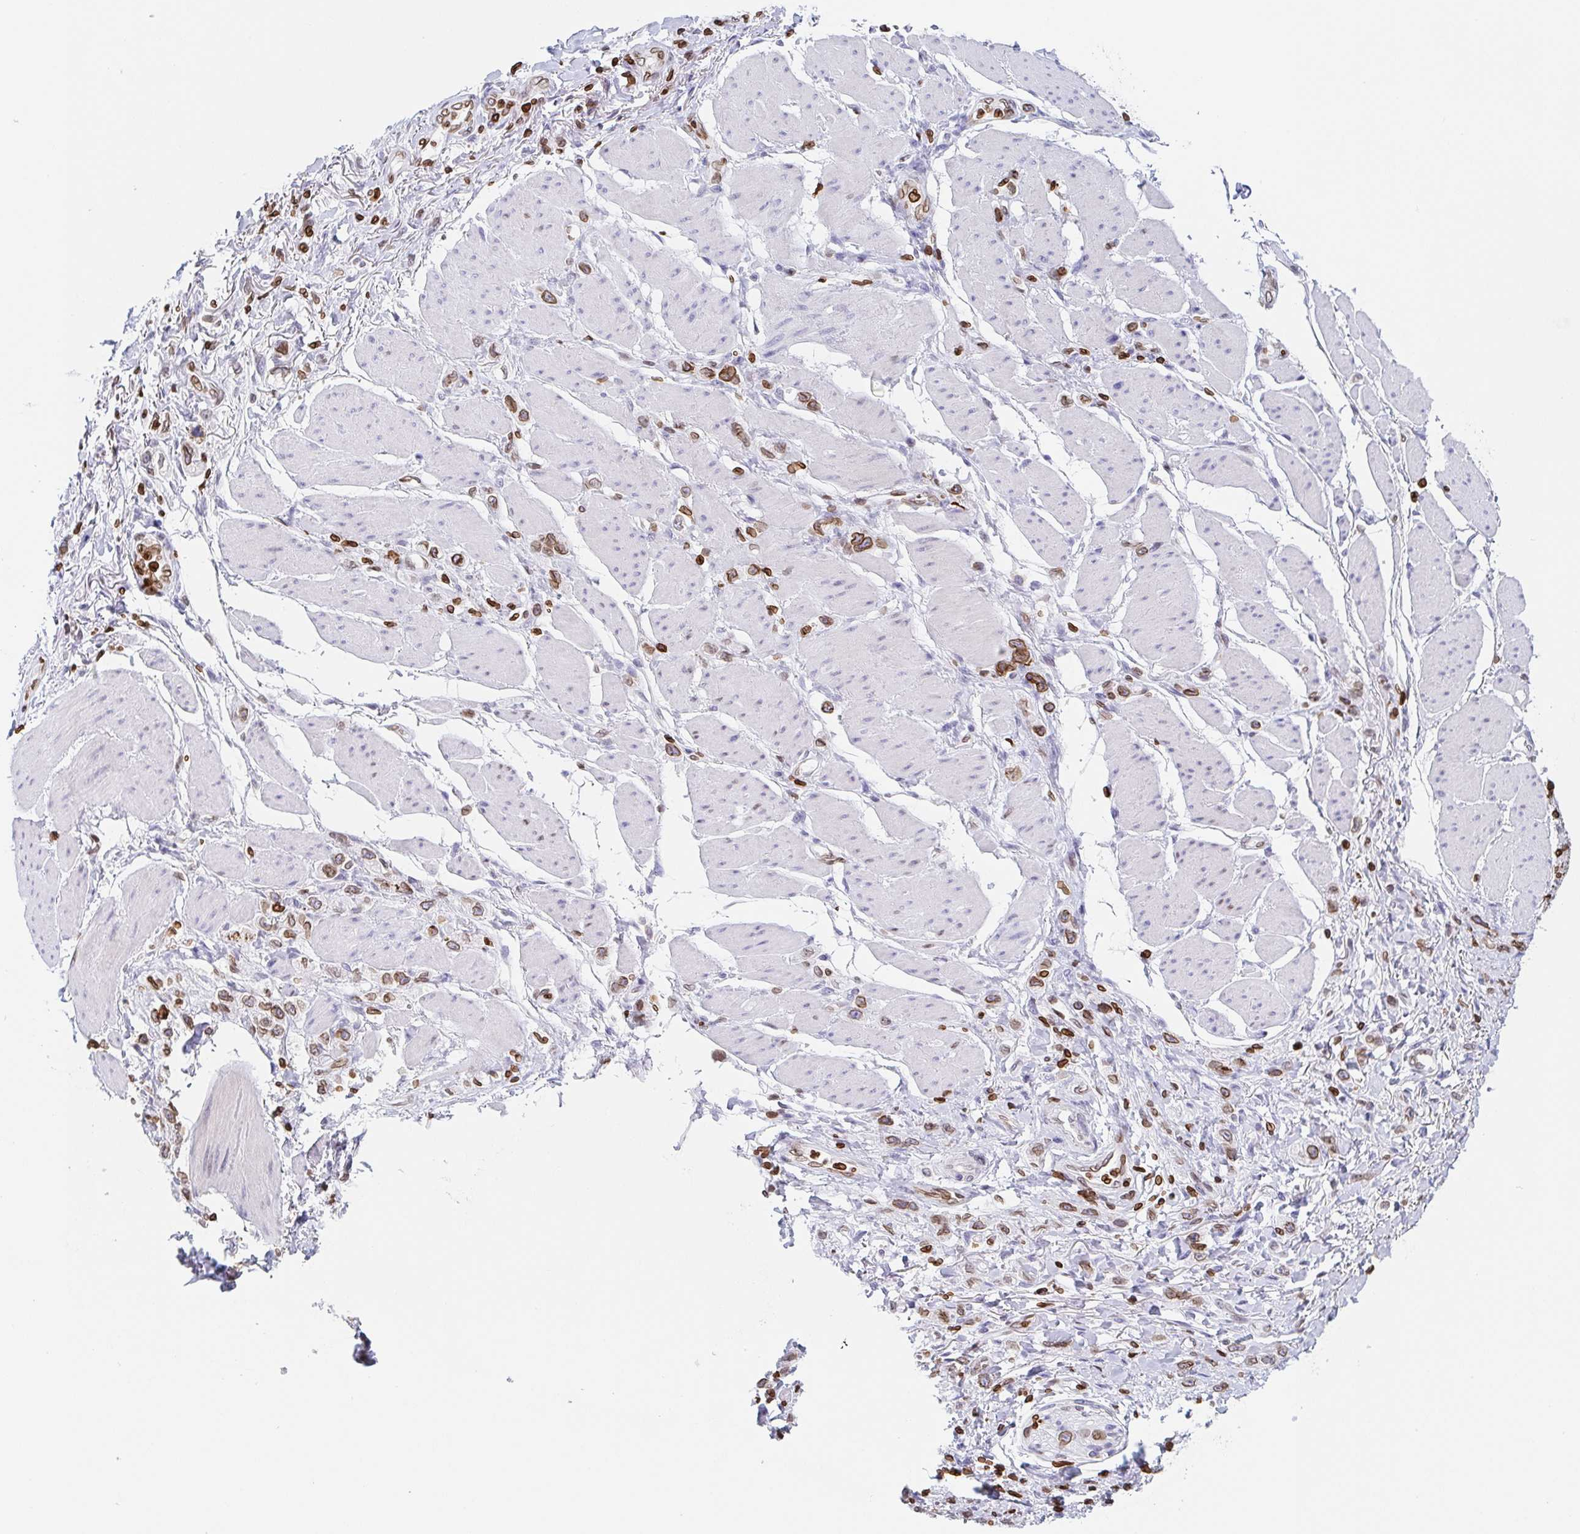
{"staining": {"intensity": "moderate", "quantity": ">75%", "location": "cytoplasmic/membranous,nuclear"}, "tissue": "stomach cancer", "cell_type": "Tumor cells", "image_type": "cancer", "snomed": [{"axis": "morphology", "description": "Adenocarcinoma, NOS"}, {"axis": "topography", "description": "Stomach"}], "caption": "Brown immunohistochemical staining in human stomach adenocarcinoma exhibits moderate cytoplasmic/membranous and nuclear staining in about >75% of tumor cells.", "gene": "BTBD7", "patient": {"sex": "female", "age": 65}}